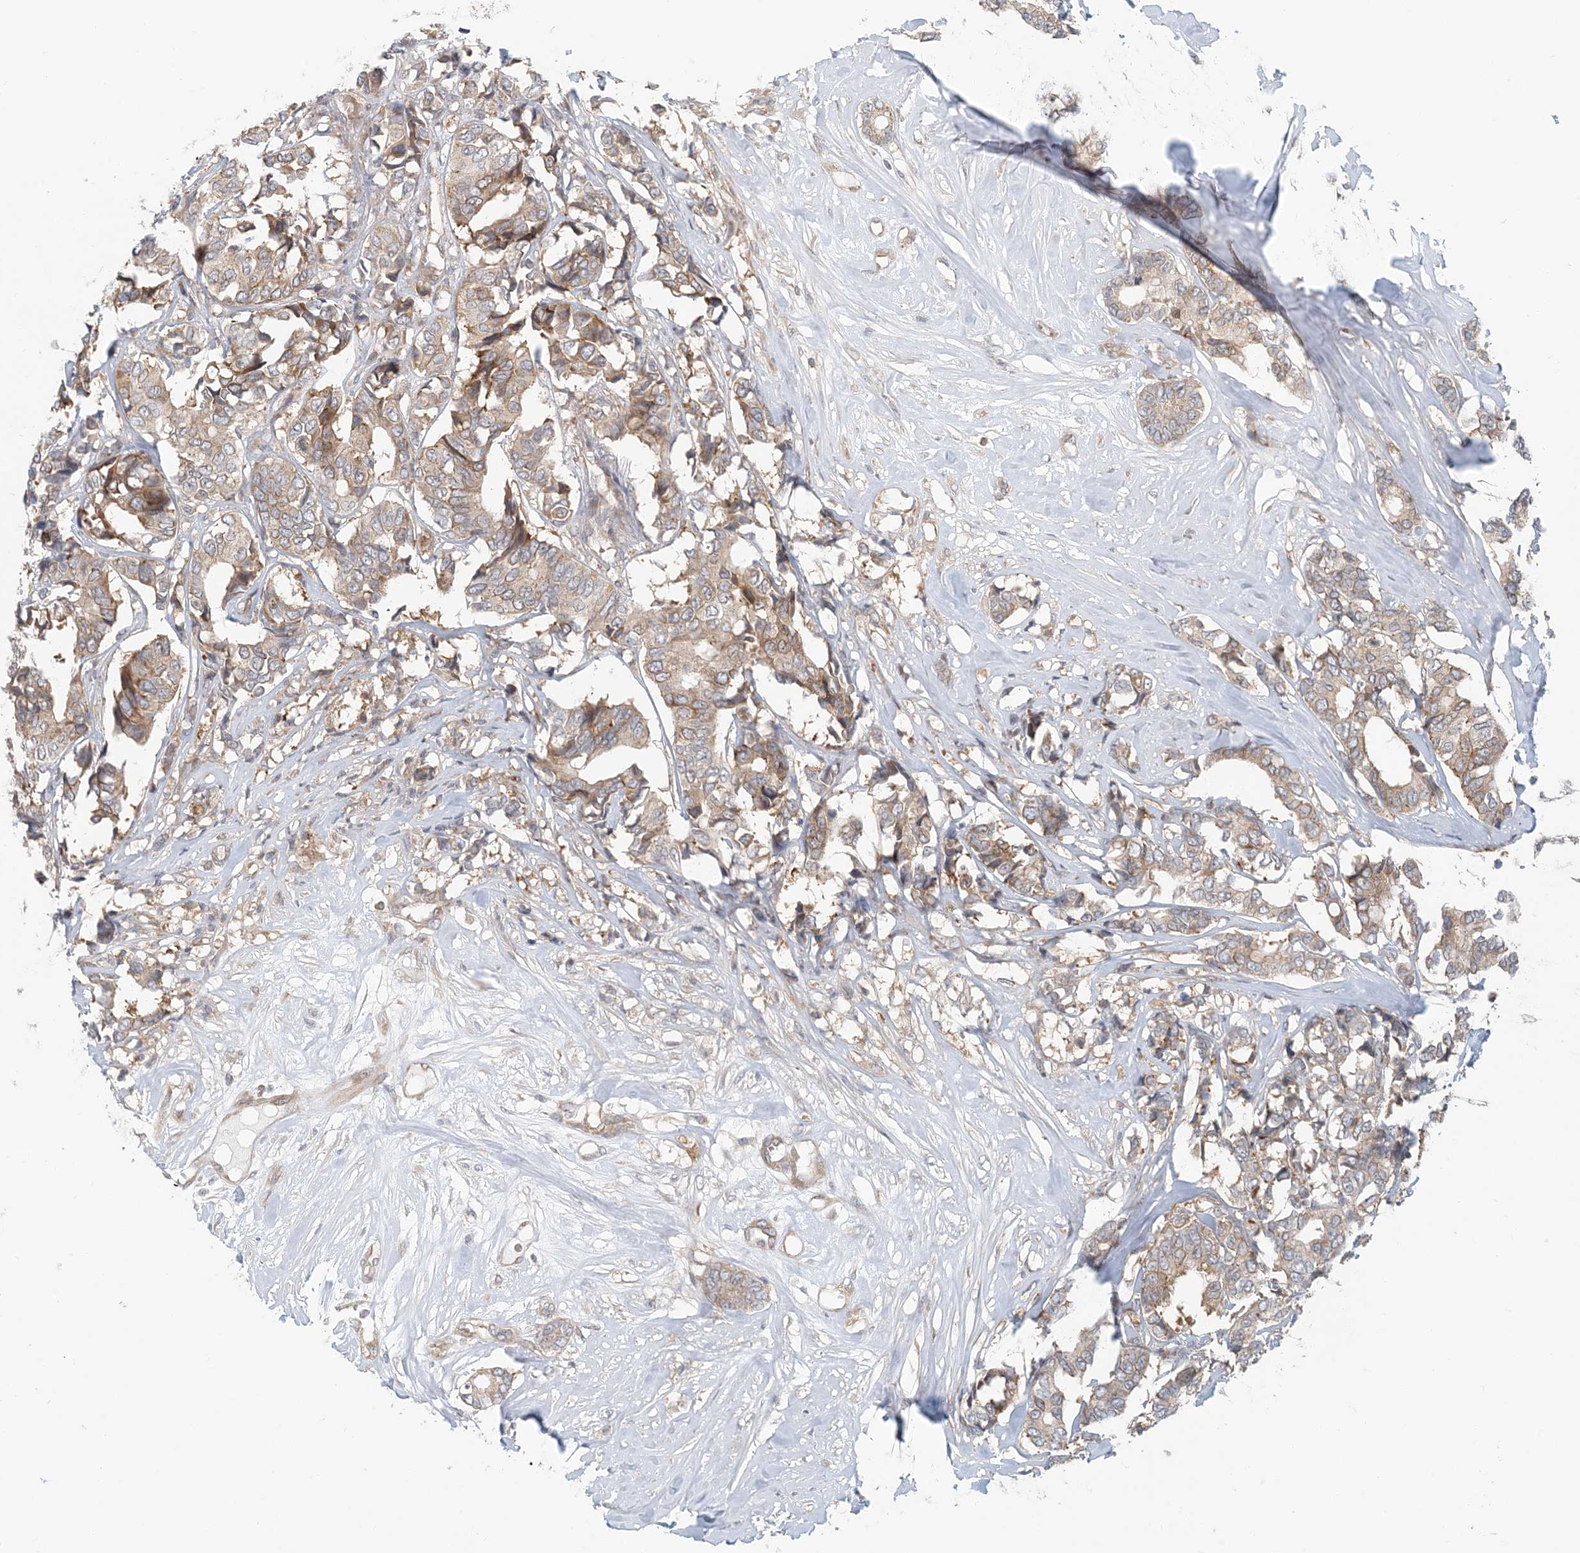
{"staining": {"intensity": "weak", "quantity": ">75%", "location": "cytoplasmic/membranous"}, "tissue": "breast cancer", "cell_type": "Tumor cells", "image_type": "cancer", "snomed": [{"axis": "morphology", "description": "Duct carcinoma"}, {"axis": "topography", "description": "Breast"}], "caption": "IHC staining of breast cancer (intraductal carcinoma), which demonstrates low levels of weak cytoplasmic/membranous expression in about >75% of tumor cells indicating weak cytoplasmic/membranous protein staining. The staining was performed using DAB (brown) for protein detection and nuclei were counterstained in hematoxylin (blue).", "gene": "ATP13A2", "patient": {"sex": "female", "age": 87}}